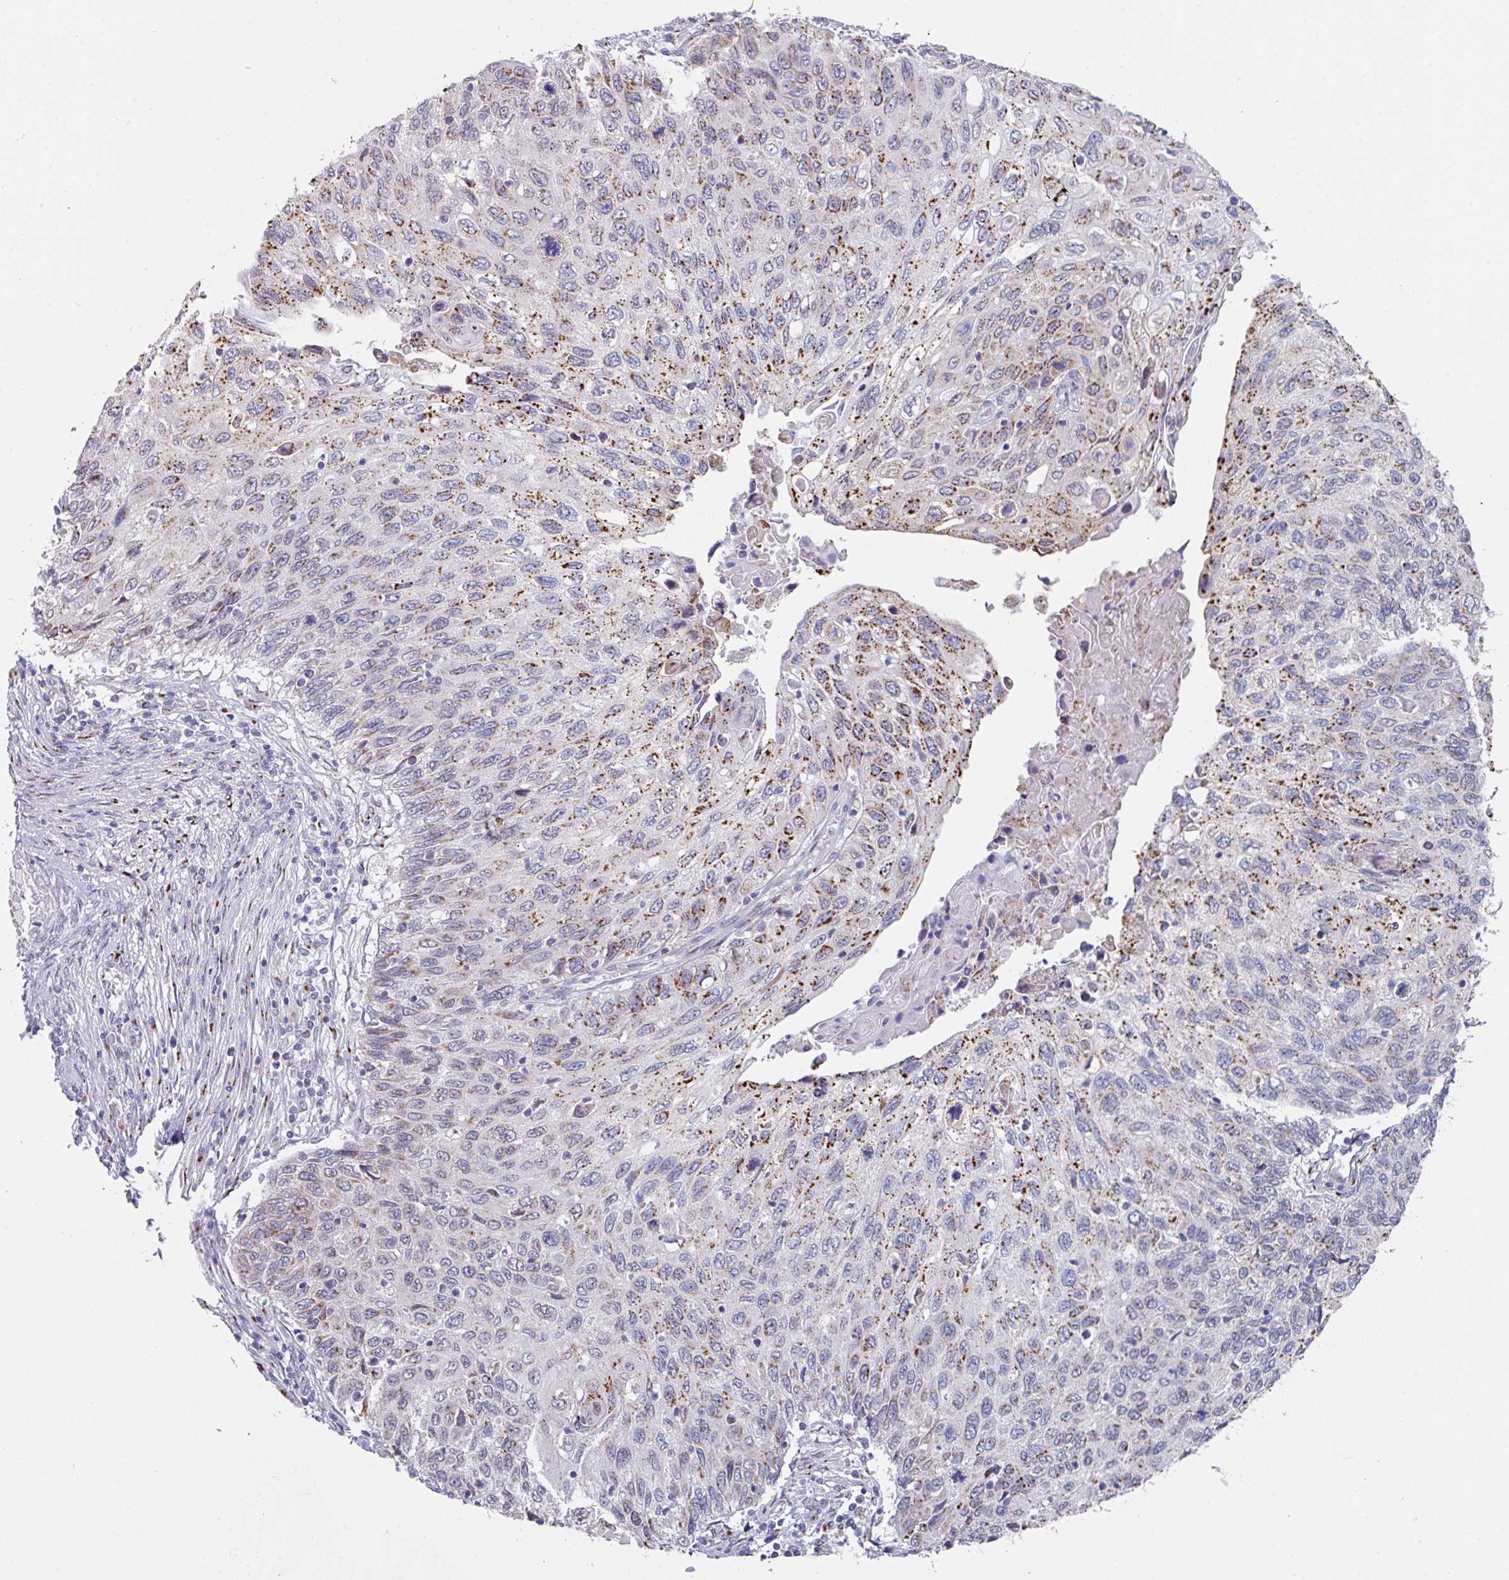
{"staining": {"intensity": "moderate", "quantity": "25%-75%", "location": "cytoplasmic/membranous"}, "tissue": "cervical cancer", "cell_type": "Tumor cells", "image_type": "cancer", "snomed": [{"axis": "morphology", "description": "Squamous cell carcinoma, NOS"}, {"axis": "topography", "description": "Cervix"}], "caption": "Immunohistochemical staining of cervical cancer (squamous cell carcinoma) reveals medium levels of moderate cytoplasmic/membranous expression in approximately 25%-75% of tumor cells.", "gene": "VKORC1L1", "patient": {"sex": "female", "age": 70}}